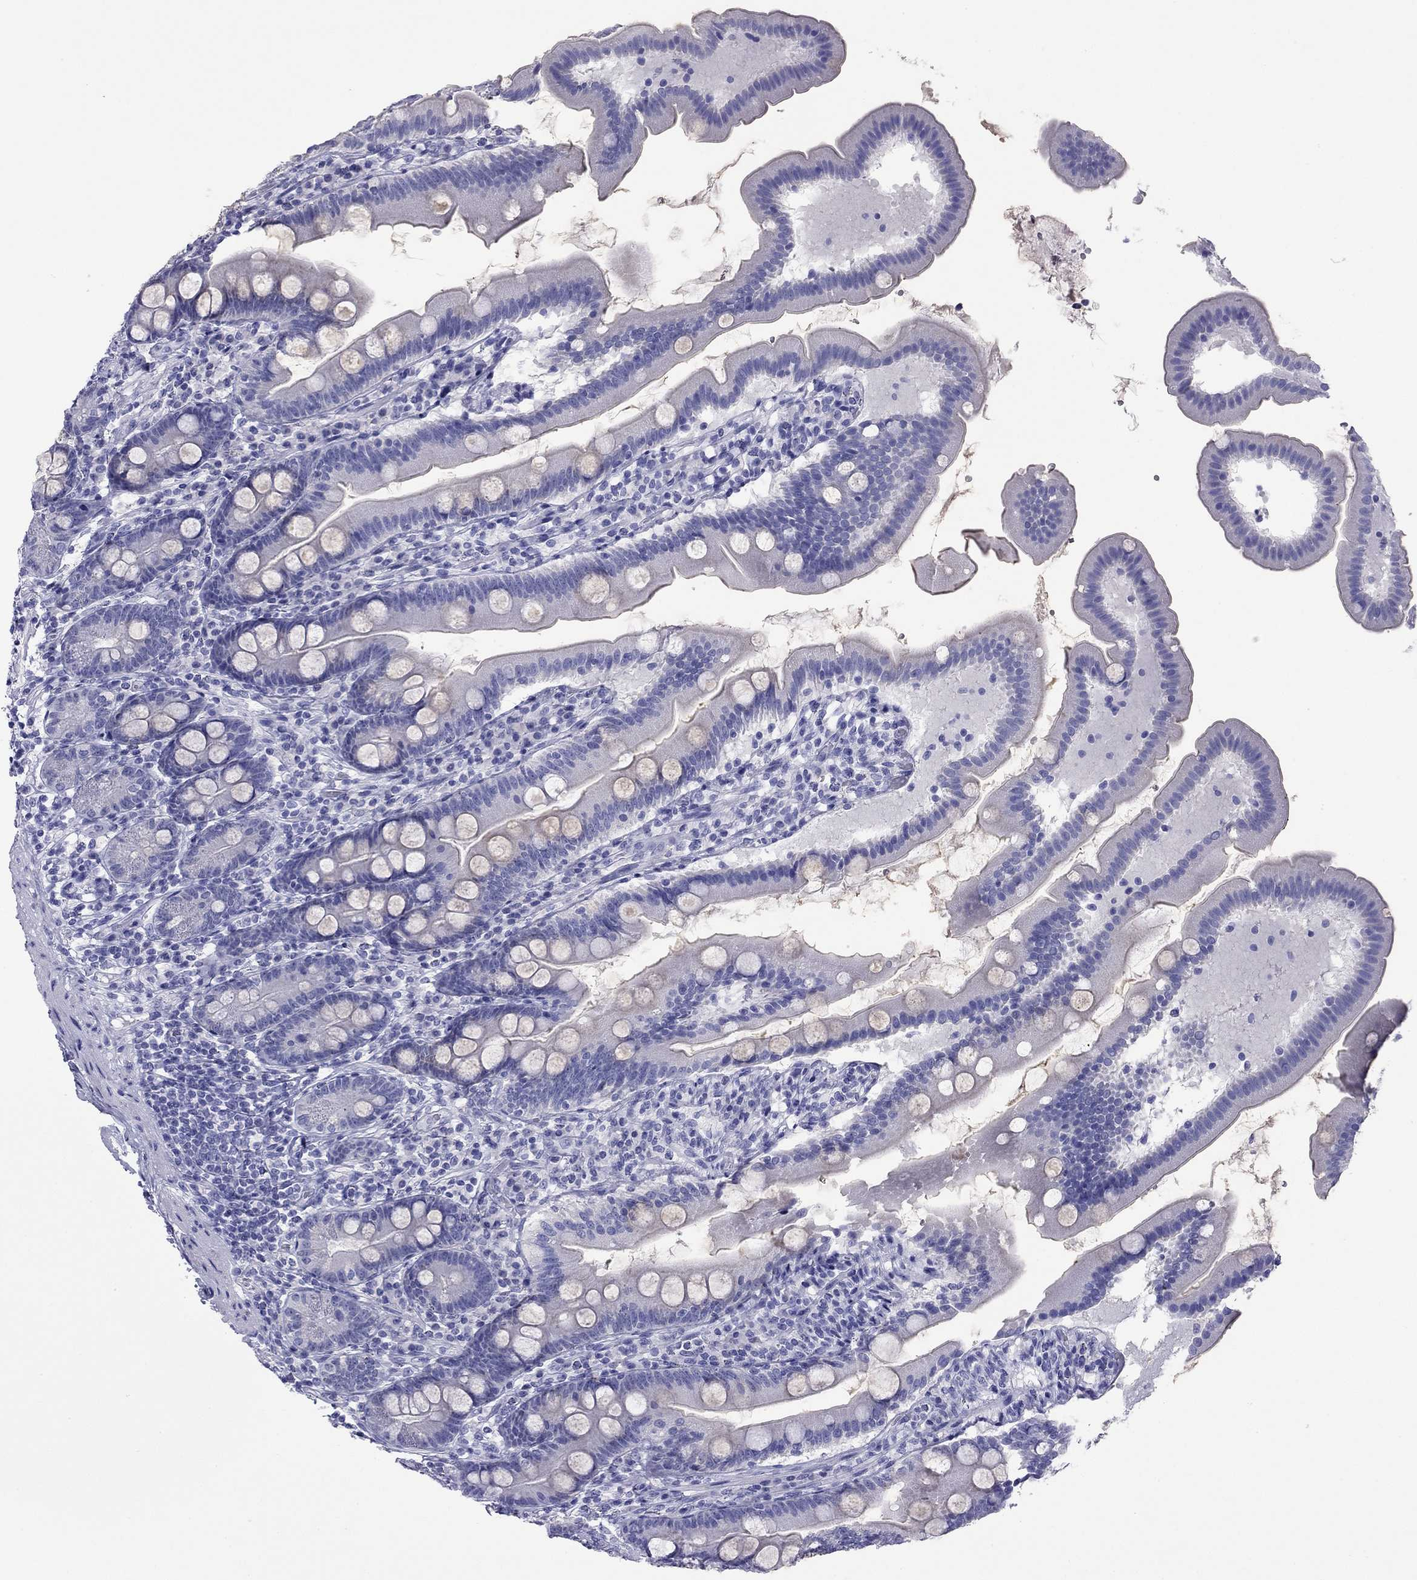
{"staining": {"intensity": "negative", "quantity": "none", "location": "none"}, "tissue": "duodenum", "cell_type": "Glandular cells", "image_type": "normal", "snomed": [{"axis": "morphology", "description": "Normal tissue, NOS"}, {"axis": "topography", "description": "Duodenum"}], "caption": "Immunohistochemistry (IHC) photomicrograph of benign duodenum: human duodenum stained with DAB shows no significant protein expression in glandular cells.", "gene": "FIGLA", "patient": {"sex": "female", "age": 67}}